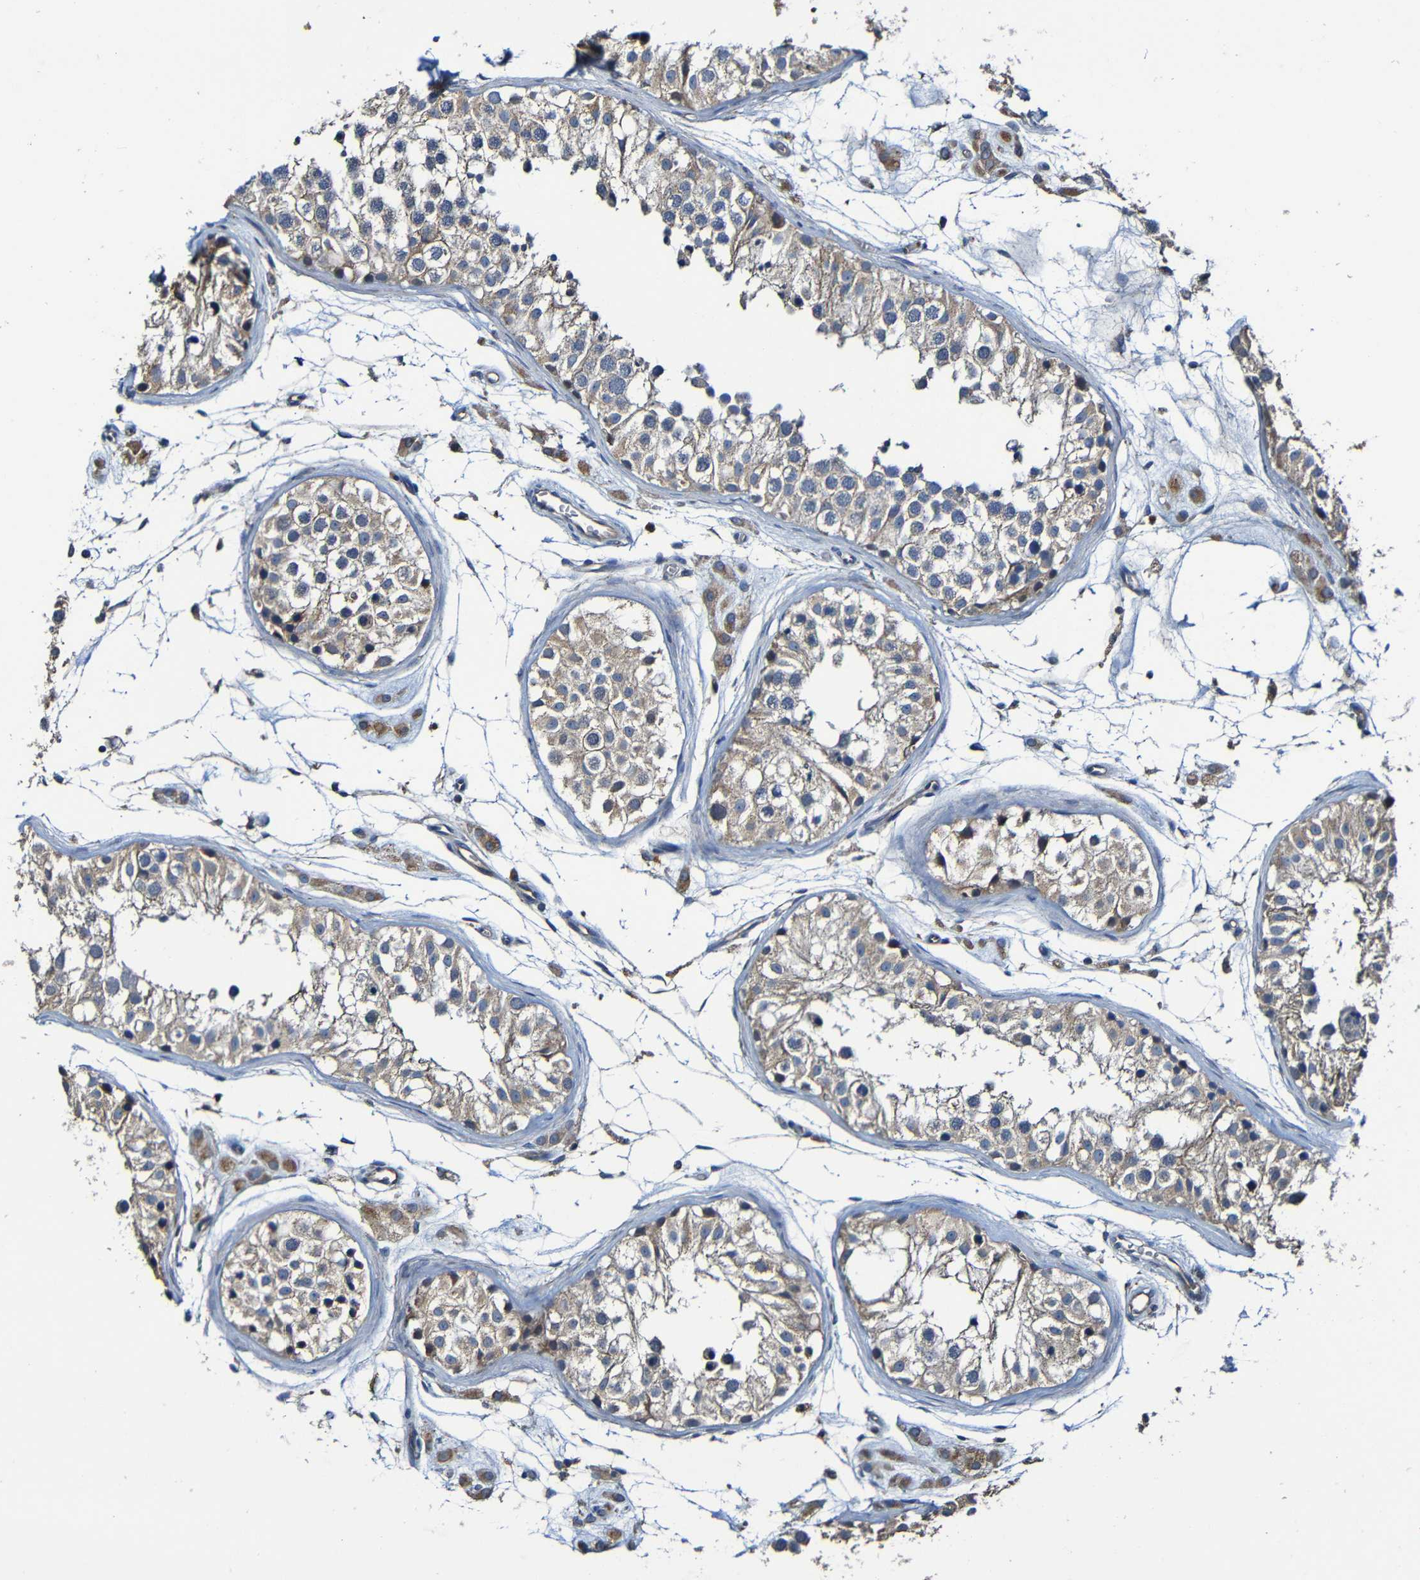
{"staining": {"intensity": "moderate", "quantity": ">75%", "location": "cytoplasmic/membranous"}, "tissue": "testis", "cell_type": "Cells in seminiferous ducts", "image_type": "normal", "snomed": [{"axis": "morphology", "description": "Normal tissue, NOS"}, {"axis": "morphology", "description": "Adenocarcinoma, metastatic, NOS"}, {"axis": "topography", "description": "Testis"}], "caption": "The histopathology image shows a brown stain indicating the presence of a protein in the cytoplasmic/membranous of cells in seminiferous ducts in testis. (brown staining indicates protein expression, while blue staining denotes nuclei).", "gene": "ADAM15", "patient": {"sex": "male", "age": 26}}